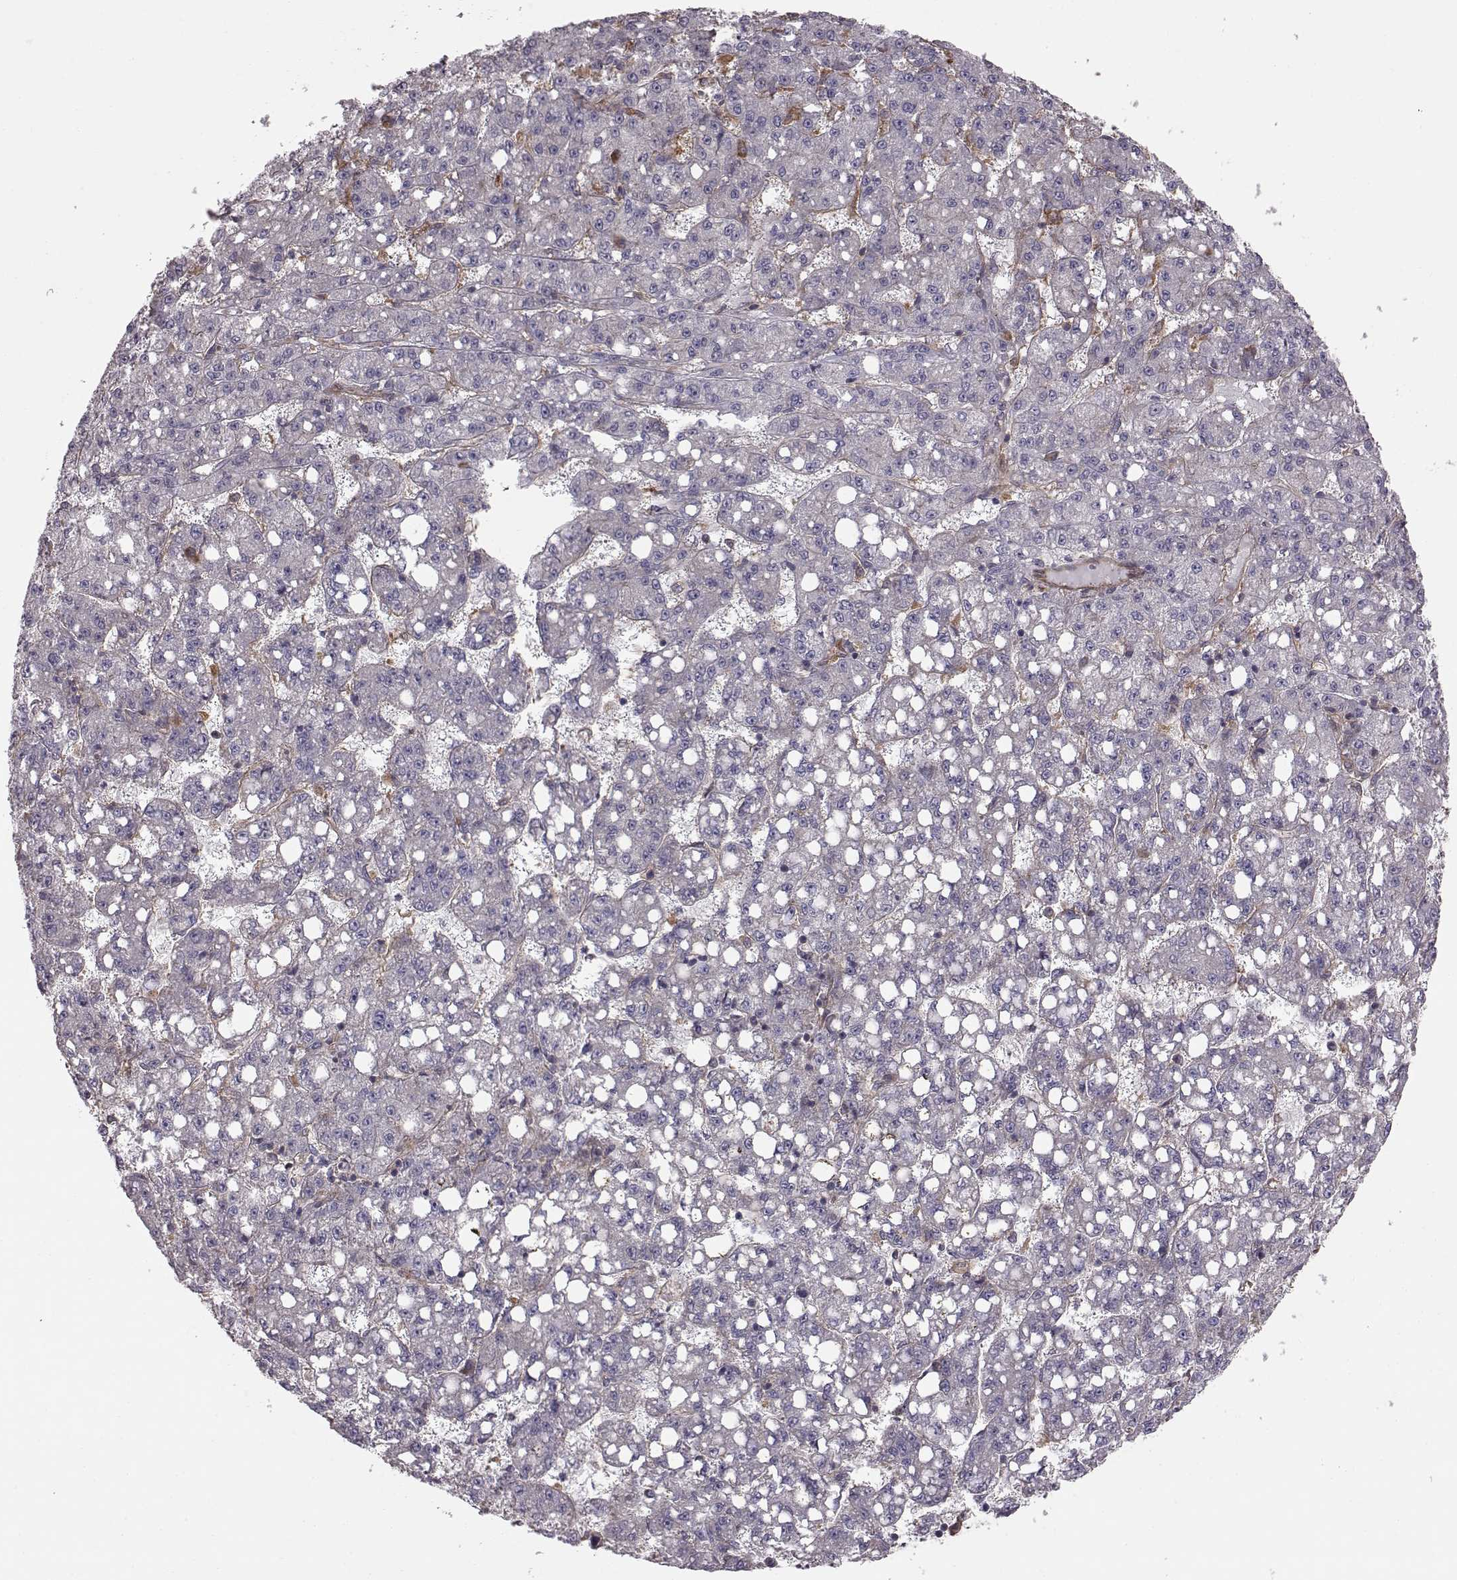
{"staining": {"intensity": "negative", "quantity": "none", "location": "none"}, "tissue": "liver cancer", "cell_type": "Tumor cells", "image_type": "cancer", "snomed": [{"axis": "morphology", "description": "Carcinoma, Hepatocellular, NOS"}, {"axis": "topography", "description": "Liver"}], "caption": "Liver cancer (hepatocellular carcinoma) was stained to show a protein in brown. There is no significant positivity in tumor cells.", "gene": "RABGAP1", "patient": {"sex": "female", "age": 65}}